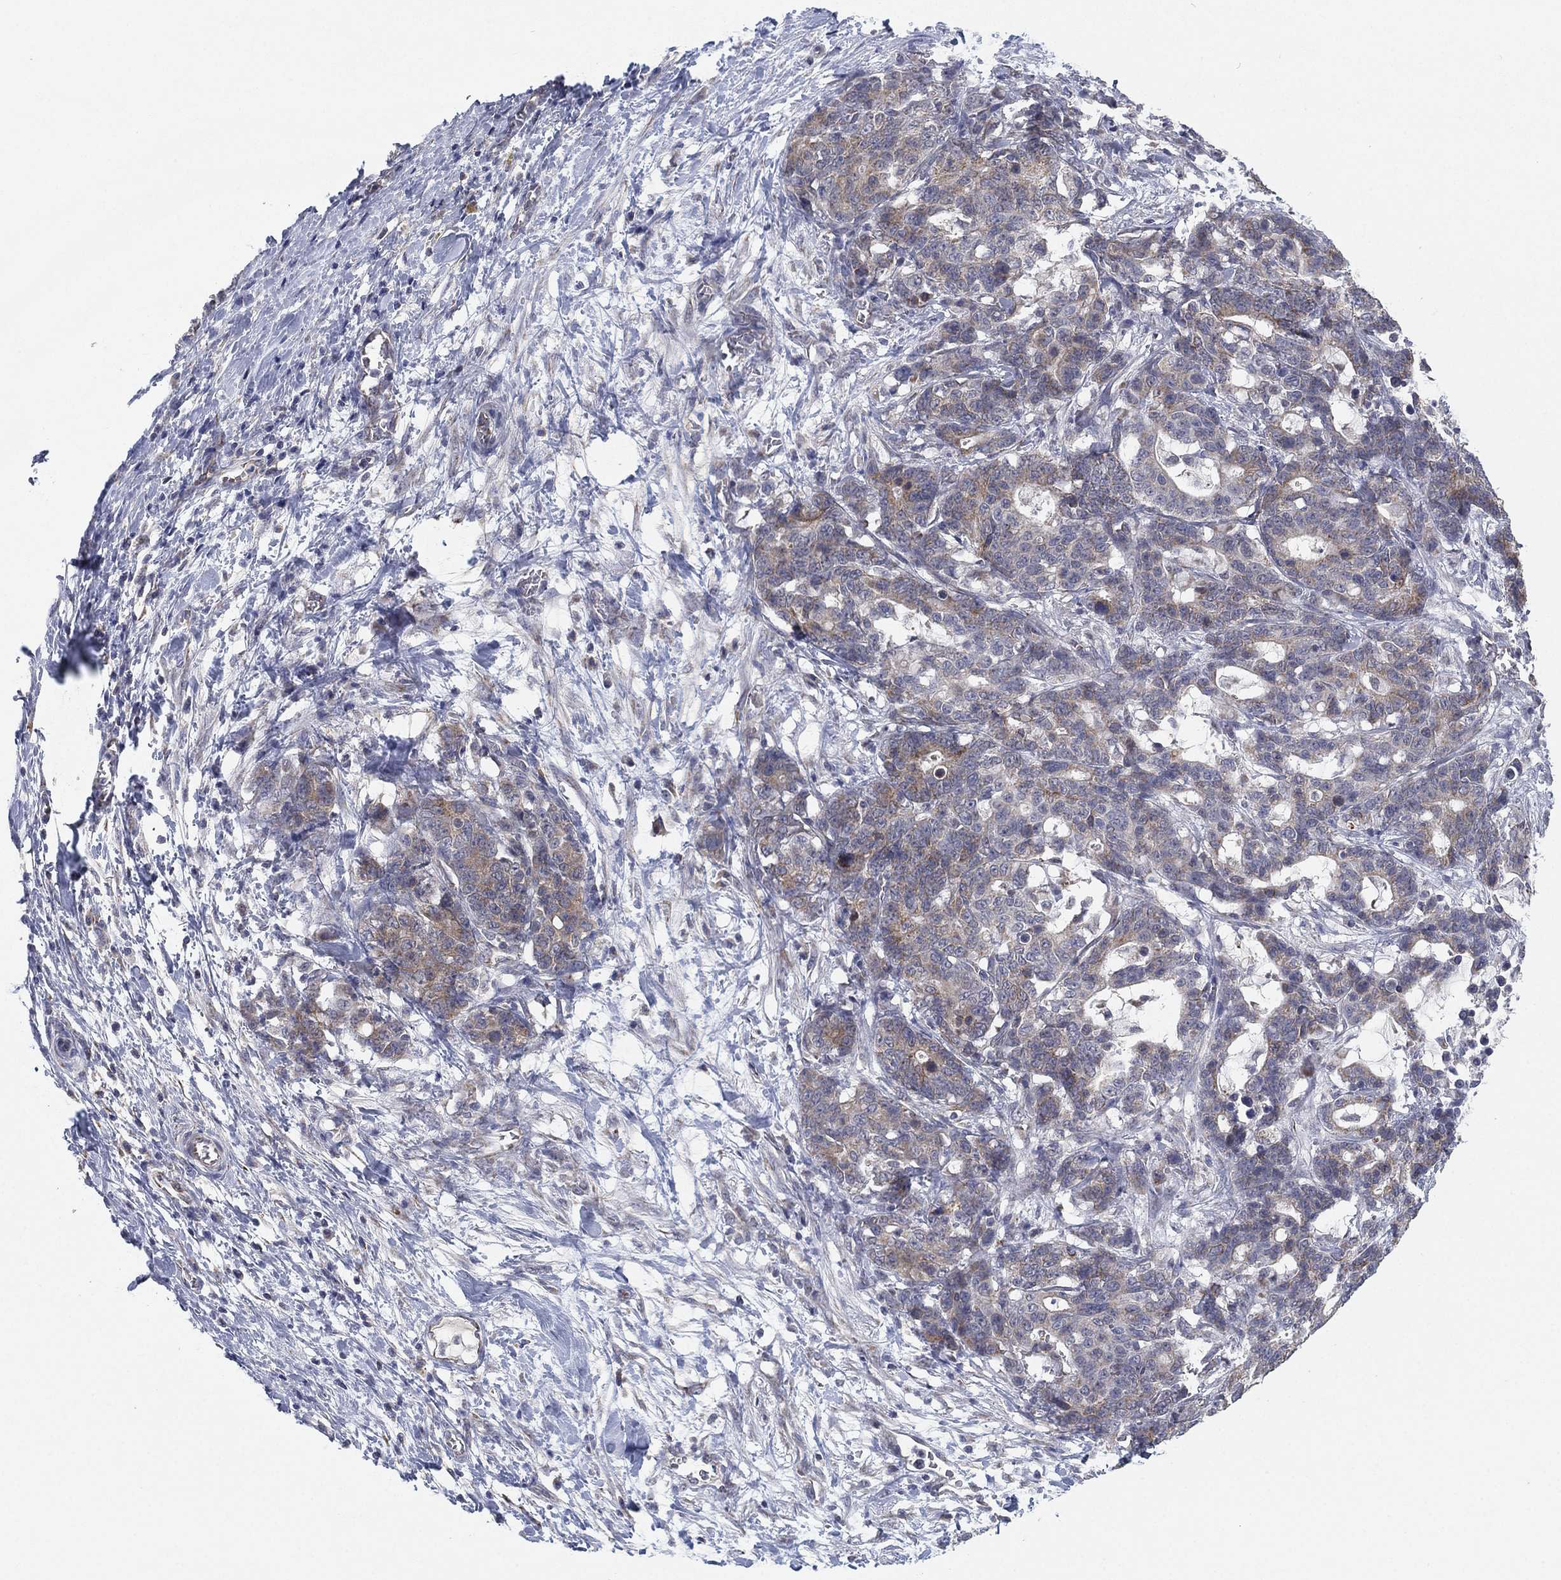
{"staining": {"intensity": "weak", "quantity": "<25%", "location": "cytoplasmic/membranous"}, "tissue": "stomach cancer", "cell_type": "Tumor cells", "image_type": "cancer", "snomed": [{"axis": "morphology", "description": "Normal tissue, NOS"}, {"axis": "morphology", "description": "Adenocarcinoma, NOS"}, {"axis": "topography", "description": "Stomach"}], "caption": "Stomach cancer (adenocarcinoma) was stained to show a protein in brown. There is no significant positivity in tumor cells.", "gene": "PSMG4", "patient": {"sex": "female", "age": 64}}